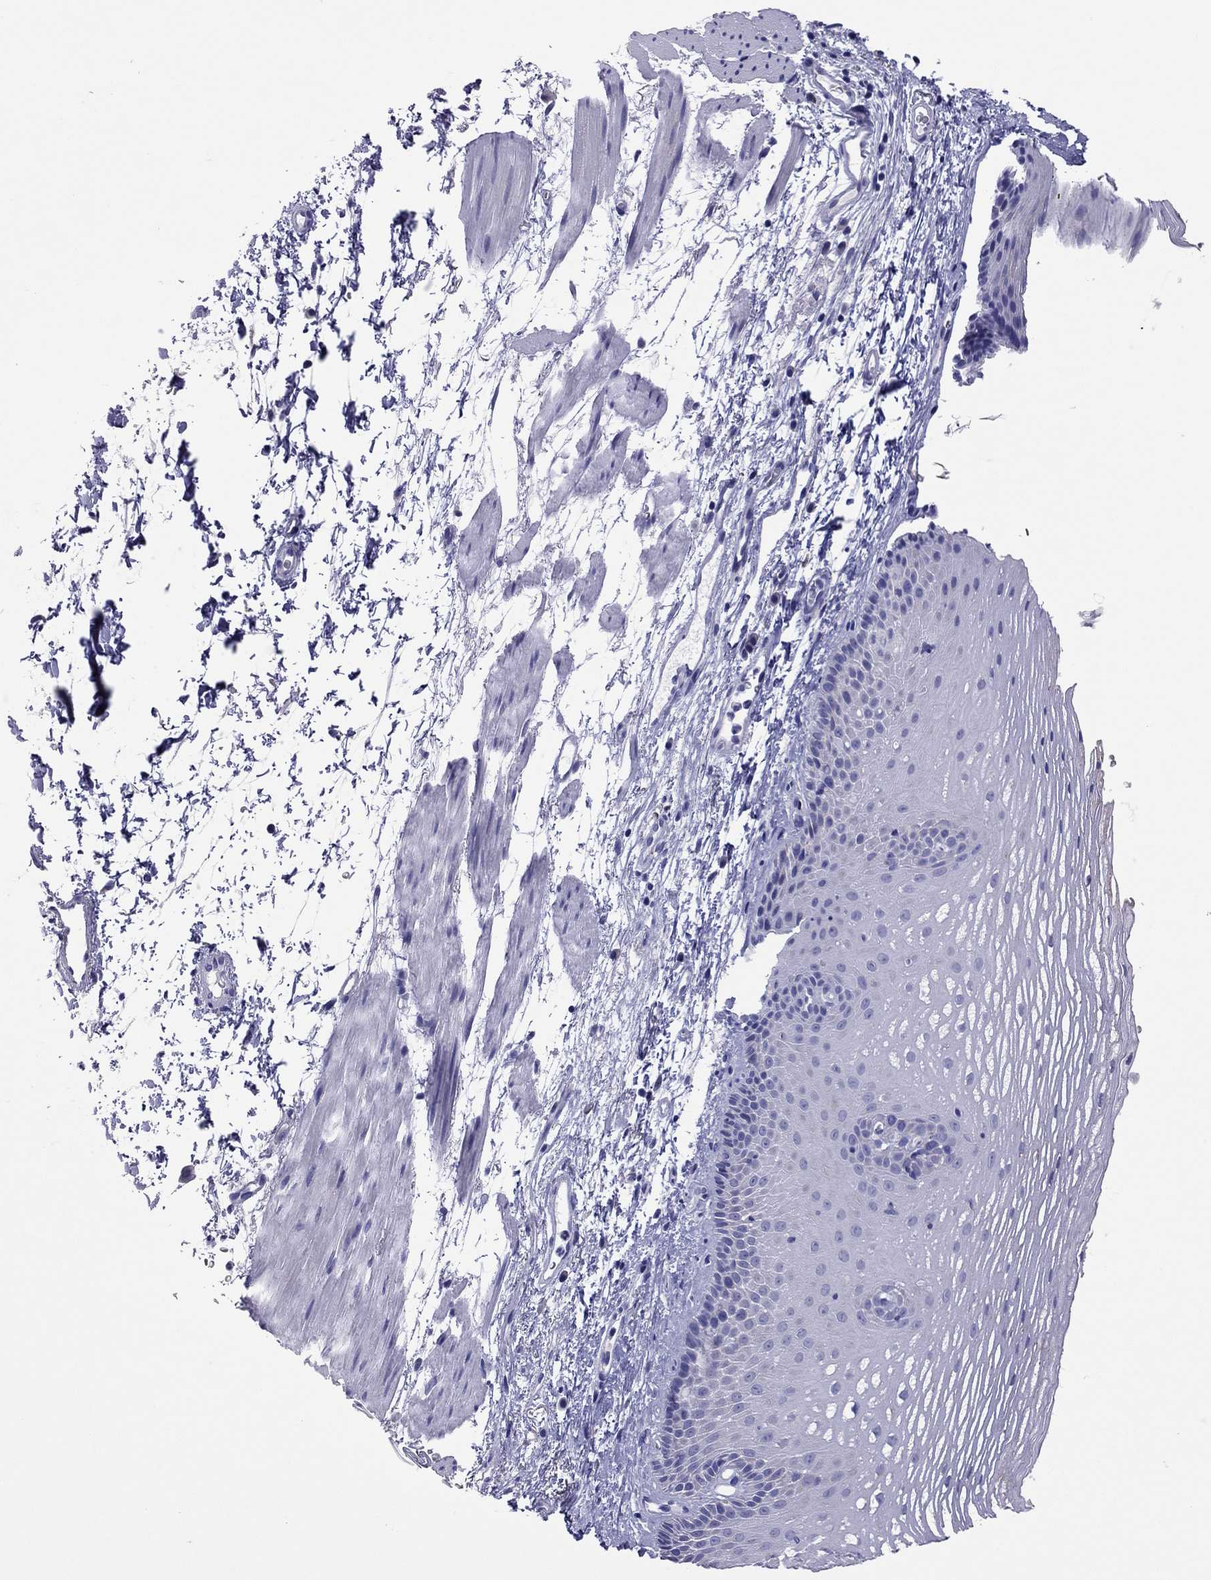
{"staining": {"intensity": "negative", "quantity": "none", "location": "none"}, "tissue": "esophagus", "cell_type": "Squamous epithelial cells", "image_type": "normal", "snomed": [{"axis": "morphology", "description": "Normal tissue, NOS"}, {"axis": "topography", "description": "Esophagus"}], "caption": "Squamous epithelial cells show no significant positivity in benign esophagus.", "gene": "COL9A1", "patient": {"sex": "male", "age": 76}}